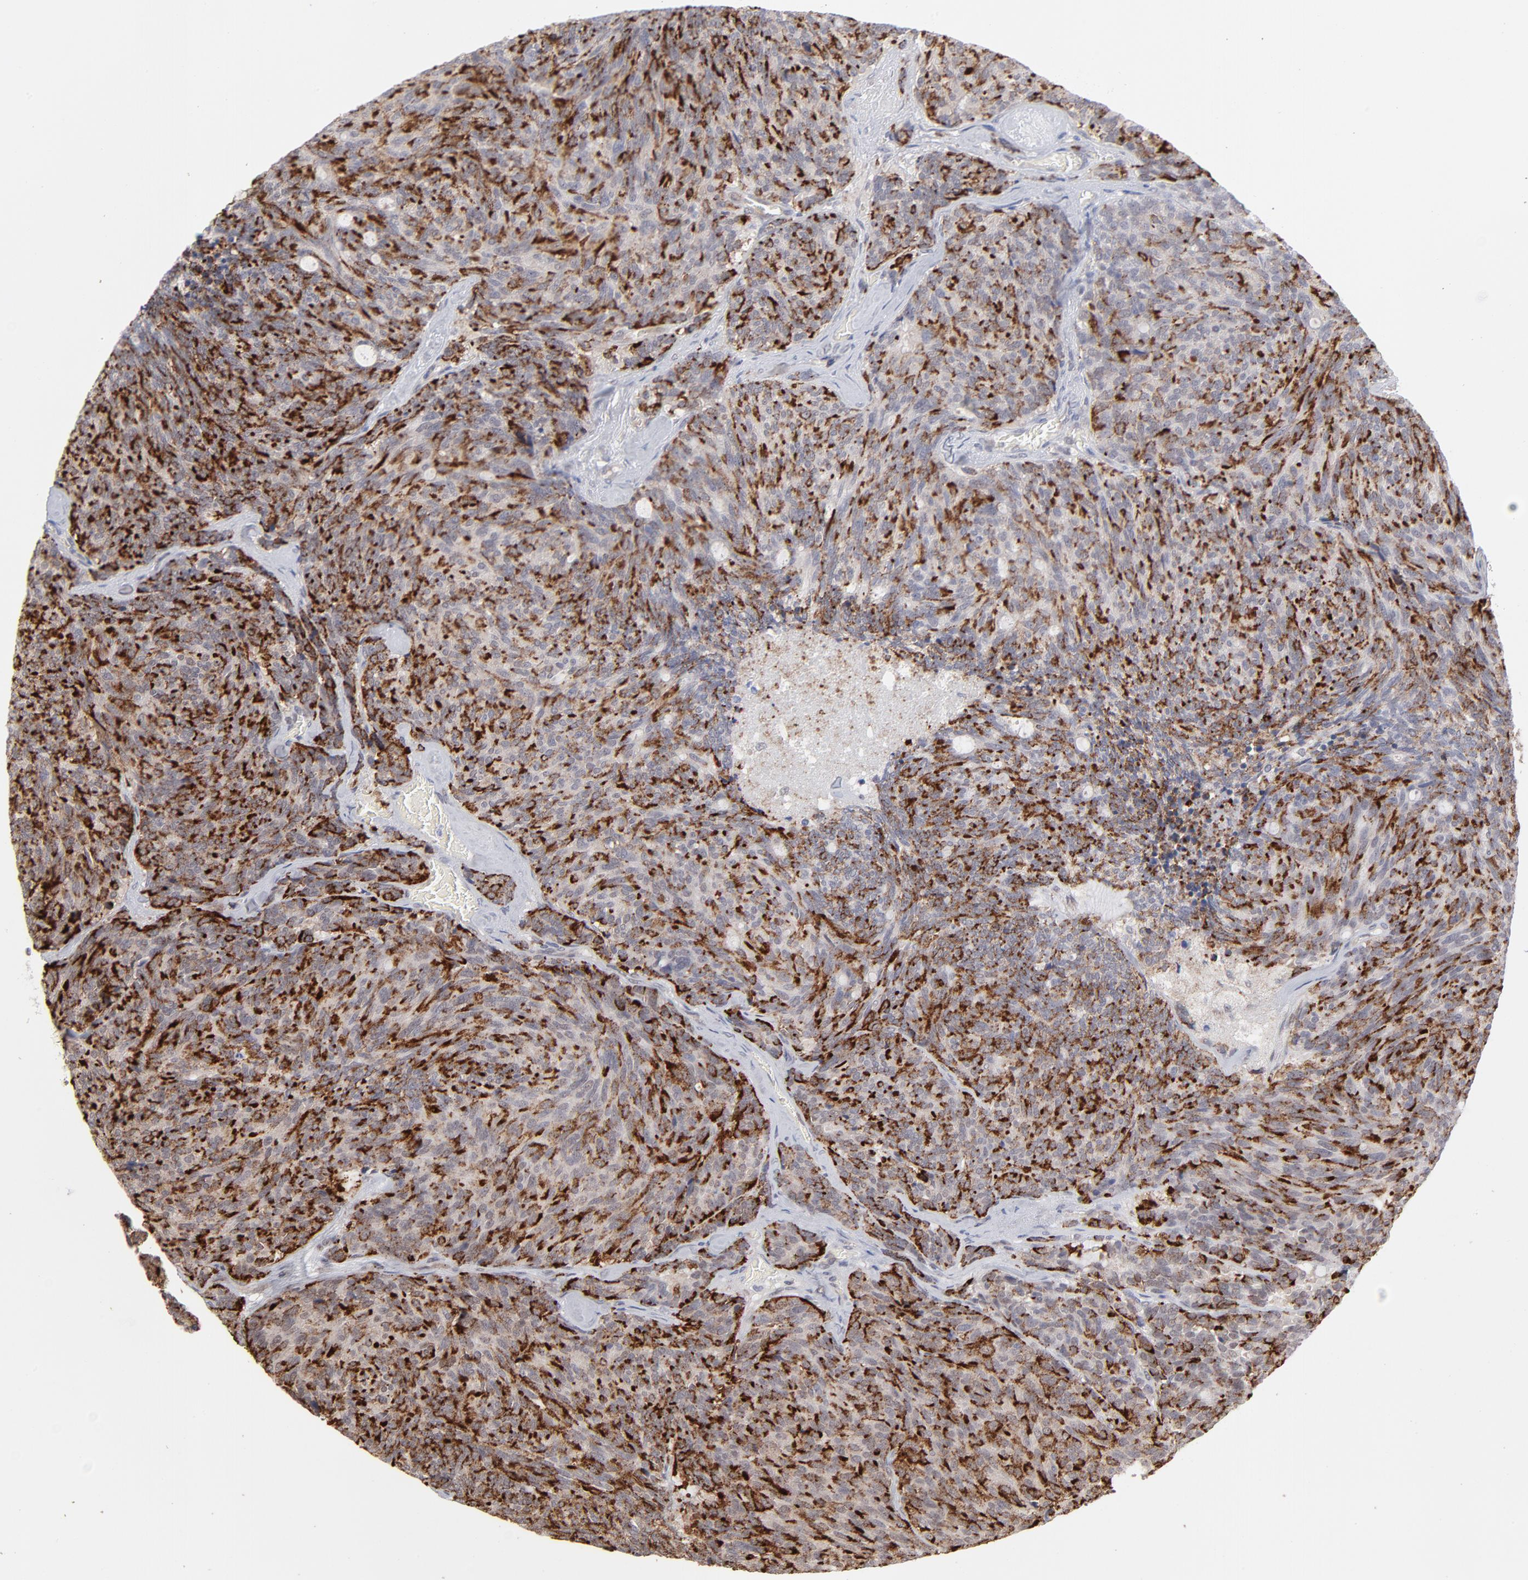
{"staining": {"intensity": "strong", "quantity": ">75%", "location": "cytoplasmic/membranous"}, "tissue": "carcinoid", "cell_type": "Tumor cells", "image_type": "cancer", "snomed": [{"axis": "morphology", "description": "Carcinoid, malignant, NOS"}, {"axis": "topography", "description": "Pancreas"}], "caption": "Carcinoid stained with a protein marker shows strong staining in tumor cells.", "gene": "NBN", "patient": {"sex": "female", "age": 54}}